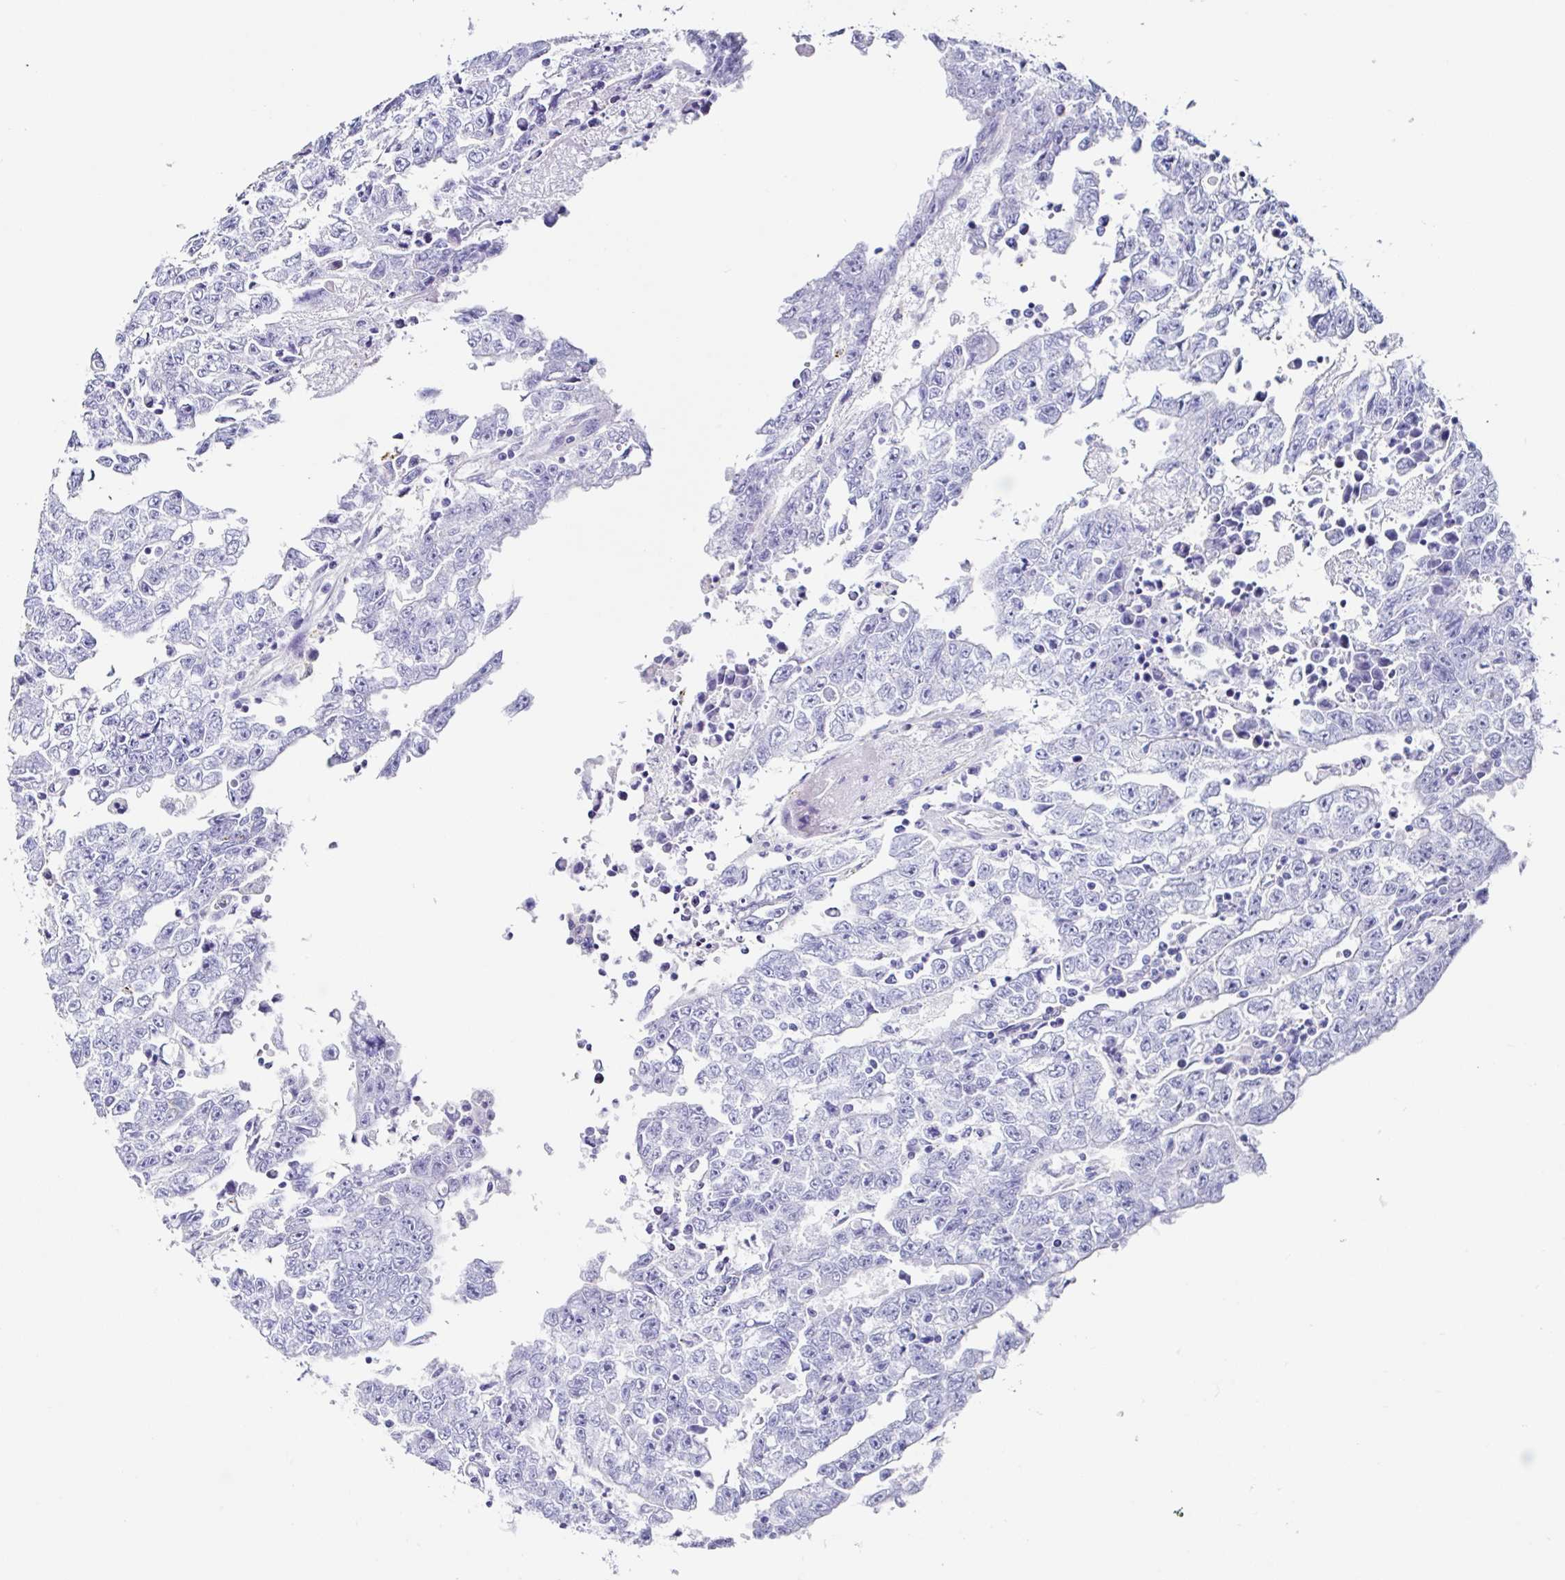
{"staining": {"intensity": "negative", "quantity": "none", "location": "none"}, "tissue": "testis cancer", "cell_type": "Tumor cells", "image_type": "cancer", "snomed": [{"axis": "morphology", "description": "Carcinoma, Embryonal, NOS"}, {"axis": "topography", "description": "Testis"}], "caption": "Immunohistochemistry (IHC) micrograph of neoplastic tissue: human testis embryonal carcinoma stained with DAB reveals no significant protein staining in tumor cells. (Stains: DAB IHC with hematoxylin counter stain, Microscopy: brightfield microscopy at high magnification).", "gene": "TMPRSS11E", "patient": {"sex": "male", "age": 25}}